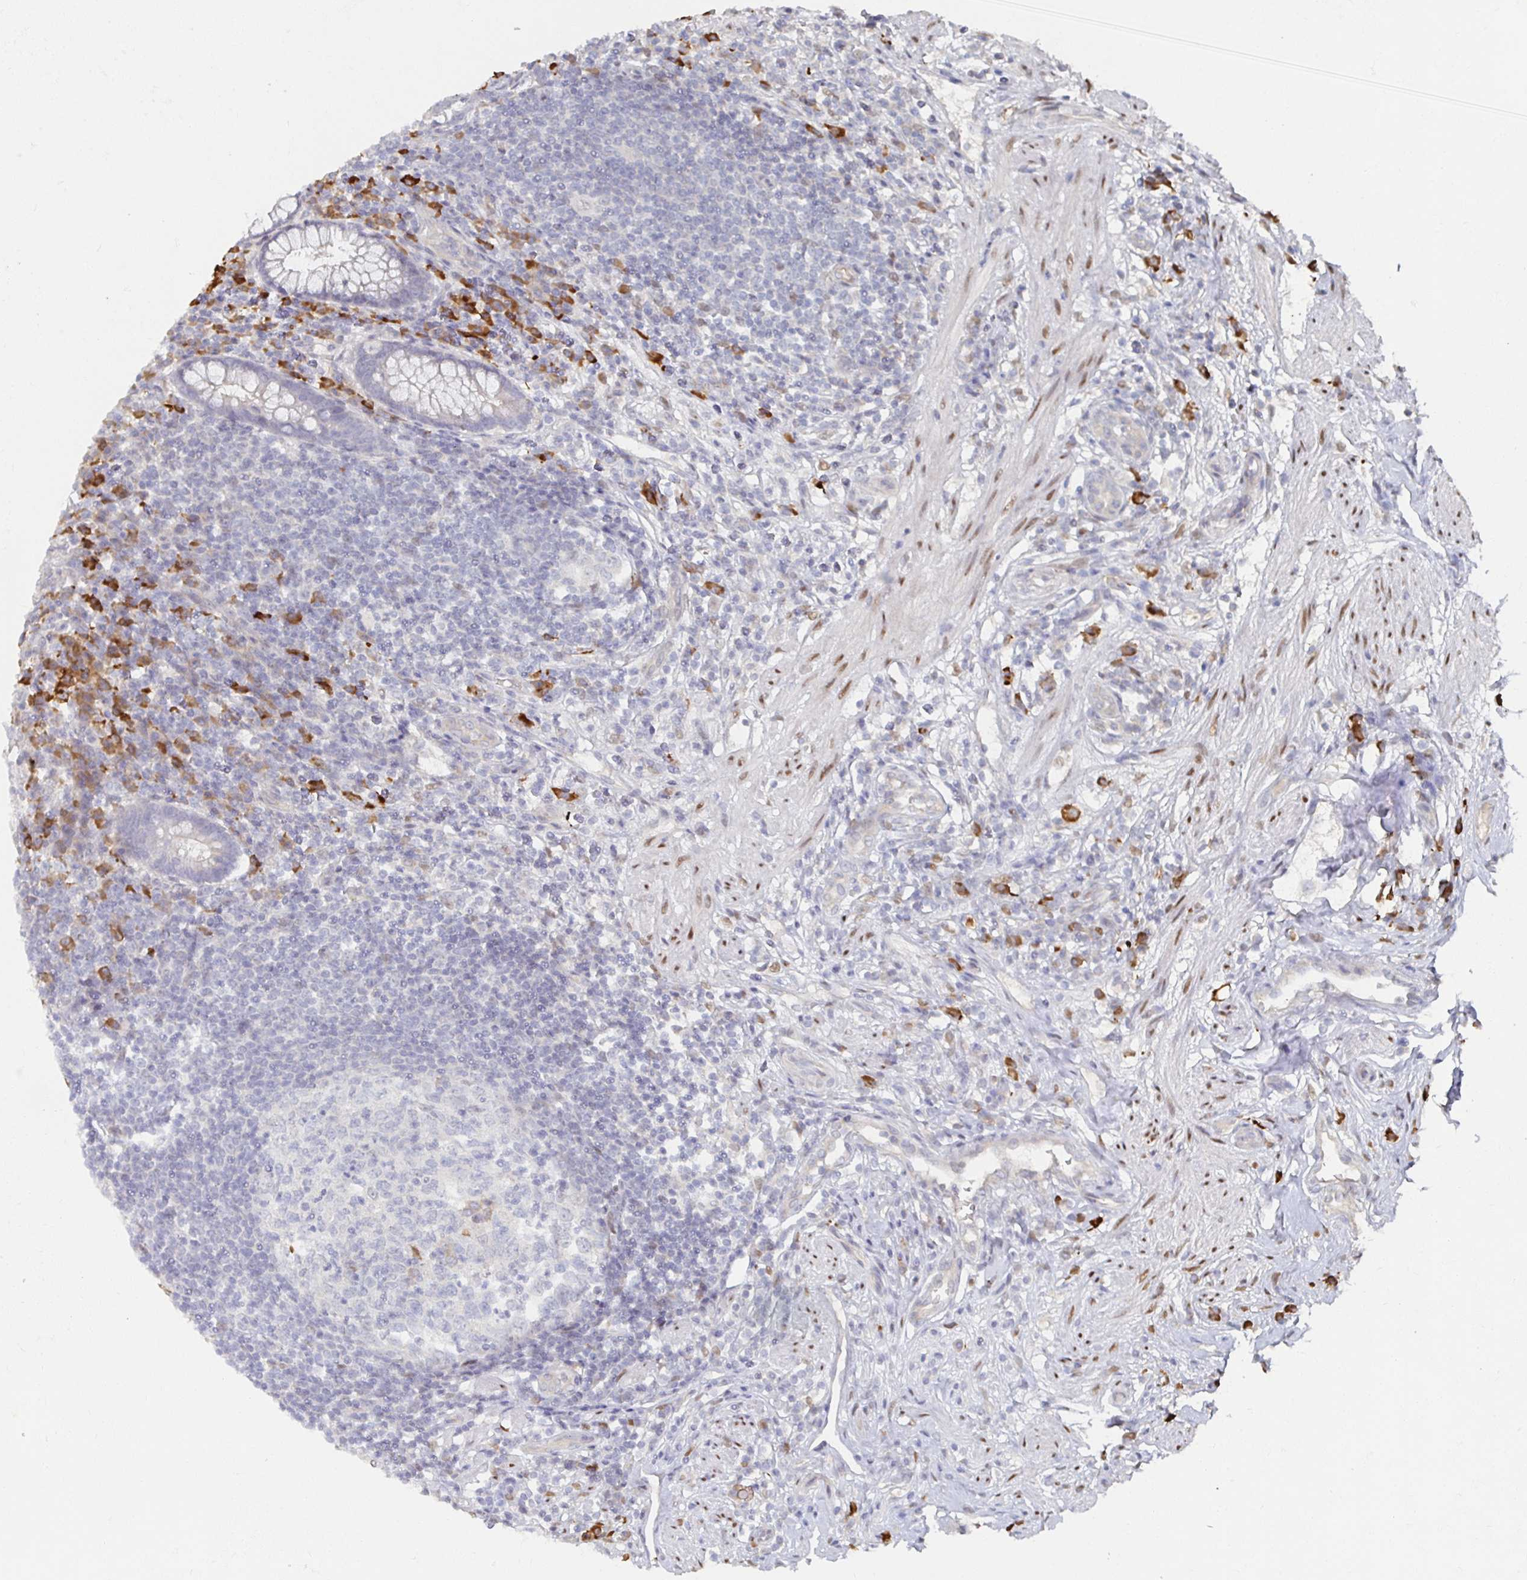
{"staining": {"intensity": "negative", "quantity": "none", "location": "none"}, "tissue": "appendix", "cell_type": "Glandular cells", "image_type": "normal", "snomed": [{"axis": "morphology", "description": "Normal tissue, NOS"}, {"axis": "topography", "description": "Appendix"}], "caption": "Human appendix stained for a protein using immunohistochemistry displays no expression in glandular cells.", "gene": "MEIS1", "patient": {"sex": "female", "age": 56}}